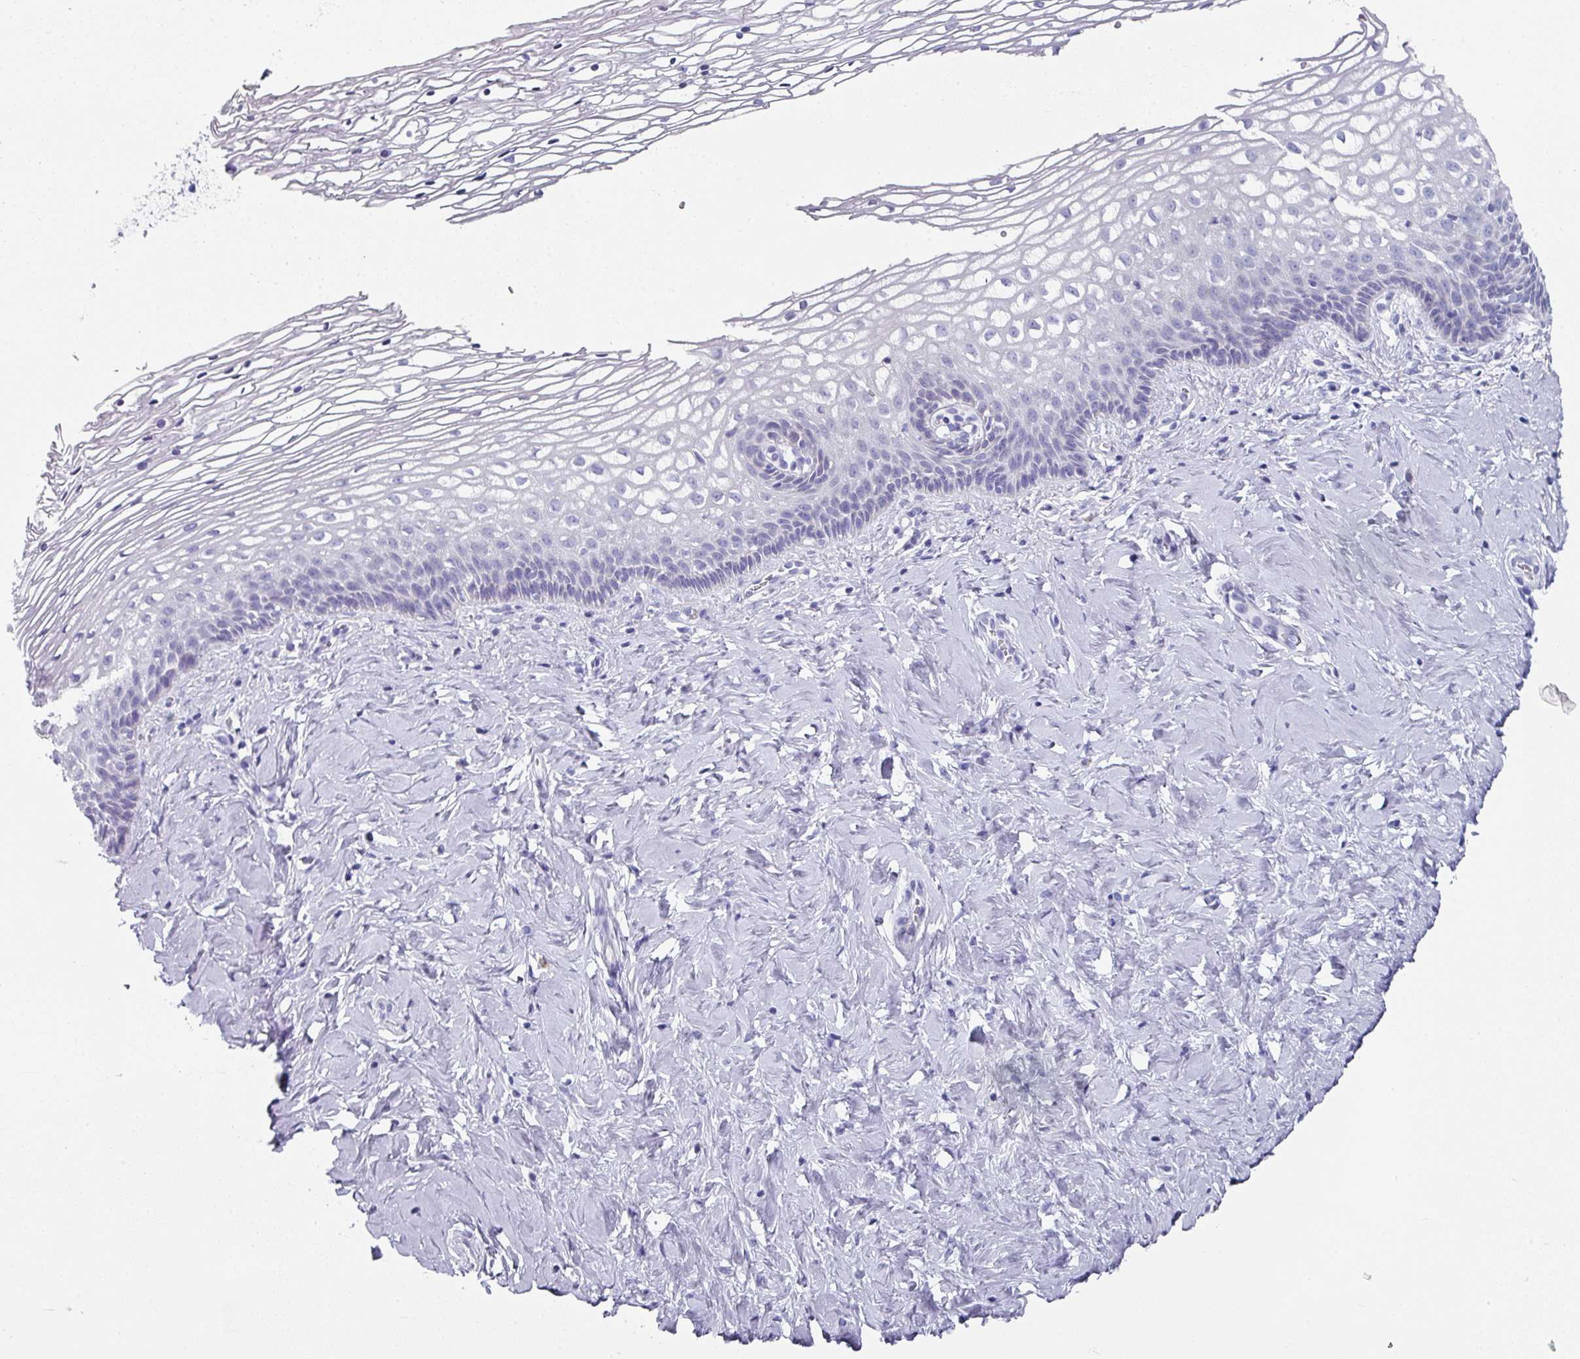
{"staining": {"intensity": "negative", "quantity": "none", "location": "none"}, "tissue": "cervix", "cell_type": "Glandular cells", "image_type": "normal", "snomed": [{"axis": "morphology", "description": "Normal tissue, NOS"}, {"axis": "topography", "description": "Cervix"}], "caption": "IHC image of unremarkable cervix: cervix stained with DAB (3,3'-diaminobenzidine) exhibits no significant protein positivity in glandular cells. (Immunohistochemistry (ihc), brightfield microscopy, high magnification).", "gene": "SETBP1", "patient": {"sex": "female", "age": 36}}